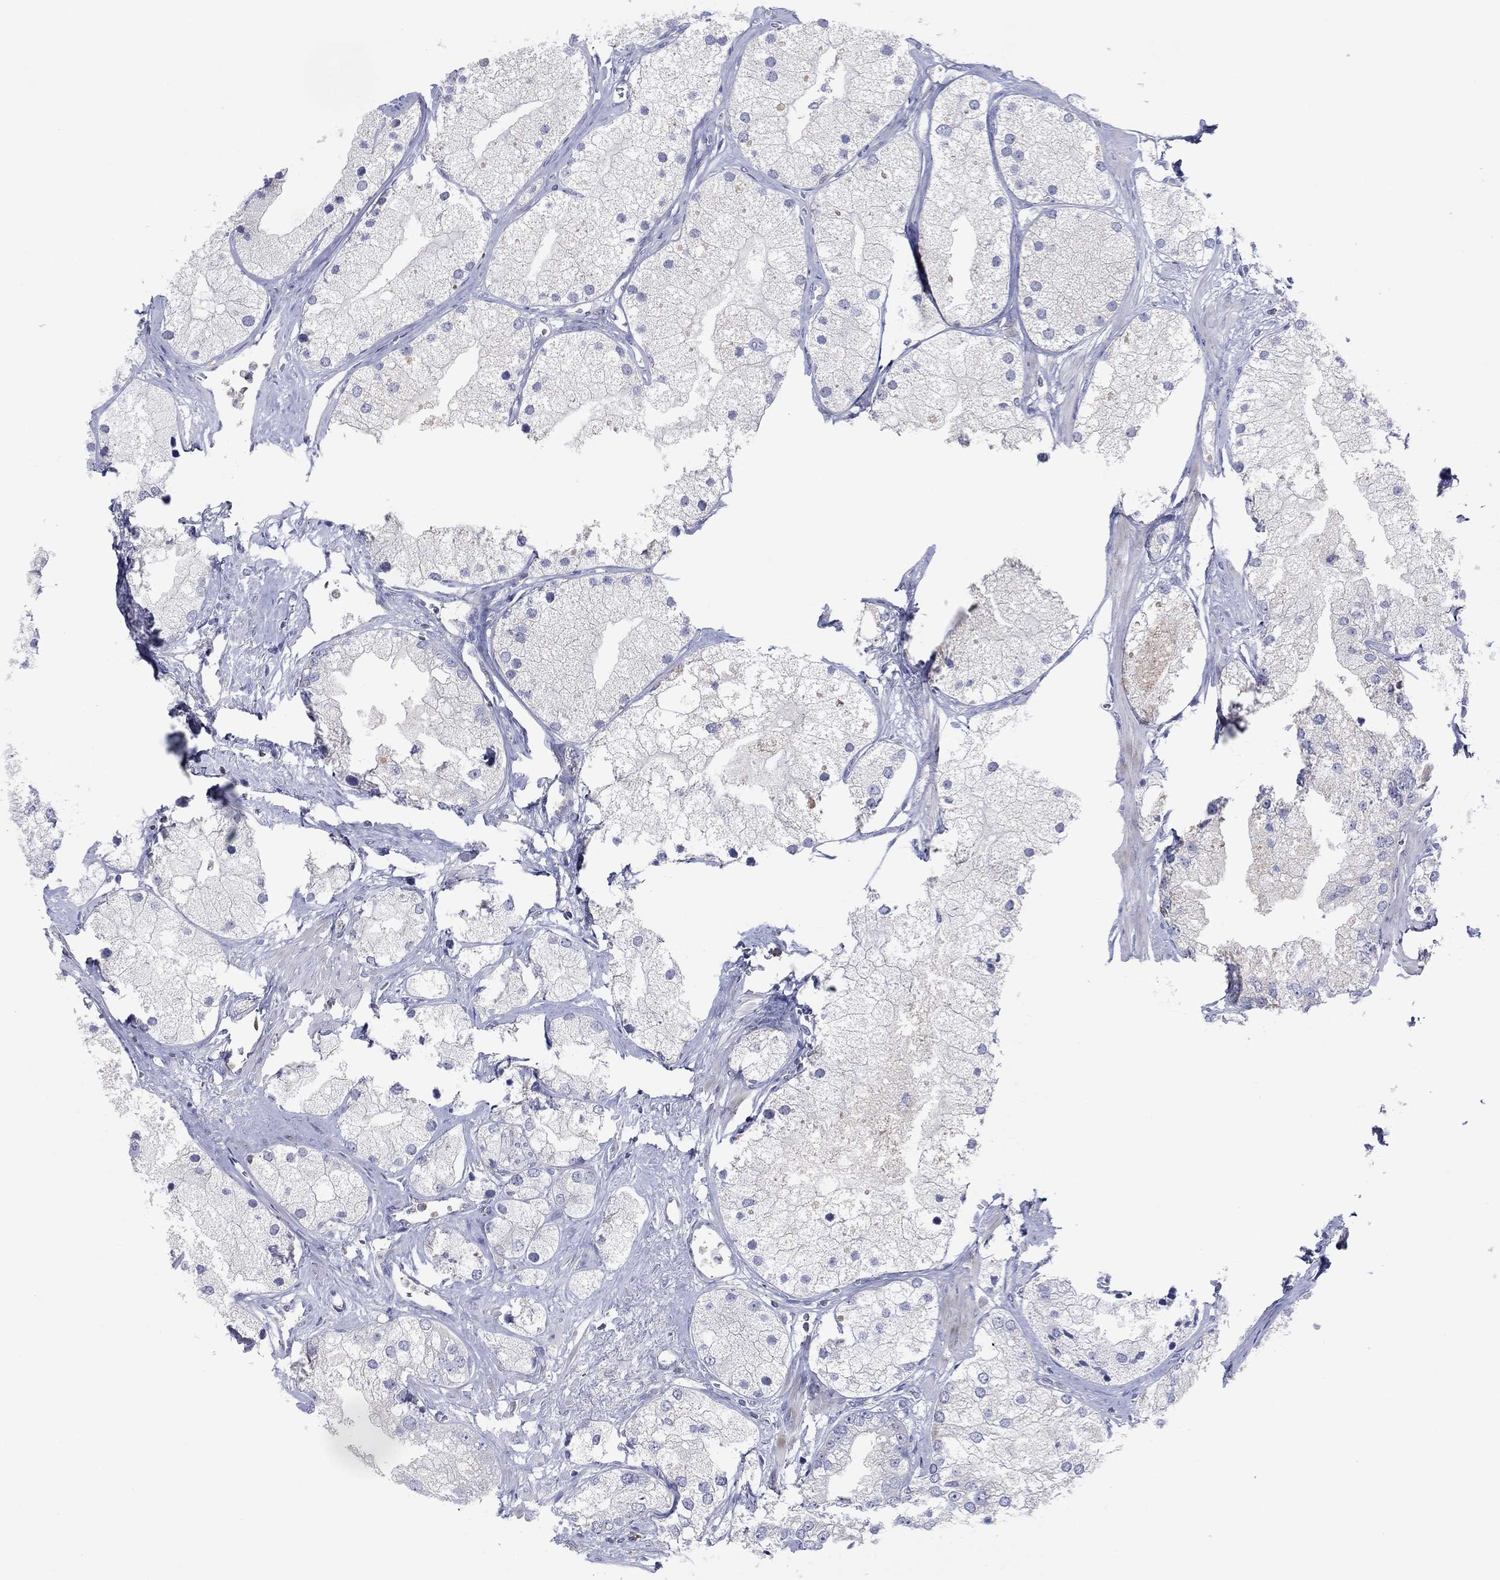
{"staining": {"intensity": "negative", "quantity": "none", "location": "none"}, "tissue": "prostate cancer", "cell_type": "Tumor cells", "image_type": "cancer", "snomed": [{"axis": "morphology", "description": "Adenocarcinoma, NOS"}, {"axis": "topography", "description": "Prostate and seminal vesicle, NOS"}, {"axis": "topography", "description": "Prostate"}], "caption": "Immunohistochemistry (IHC) image of neoplastic tissue: human prostate cancer (adenocarcinoma) stained with DAB displays no significant protein positivity in tumor cells. Brightfield microscopy of IHC stained with DAB (brown) and hematoxylin (blue), captured at high magnification.", "gene": "PVR", "patient": {"sex": "male", "age": 79}}